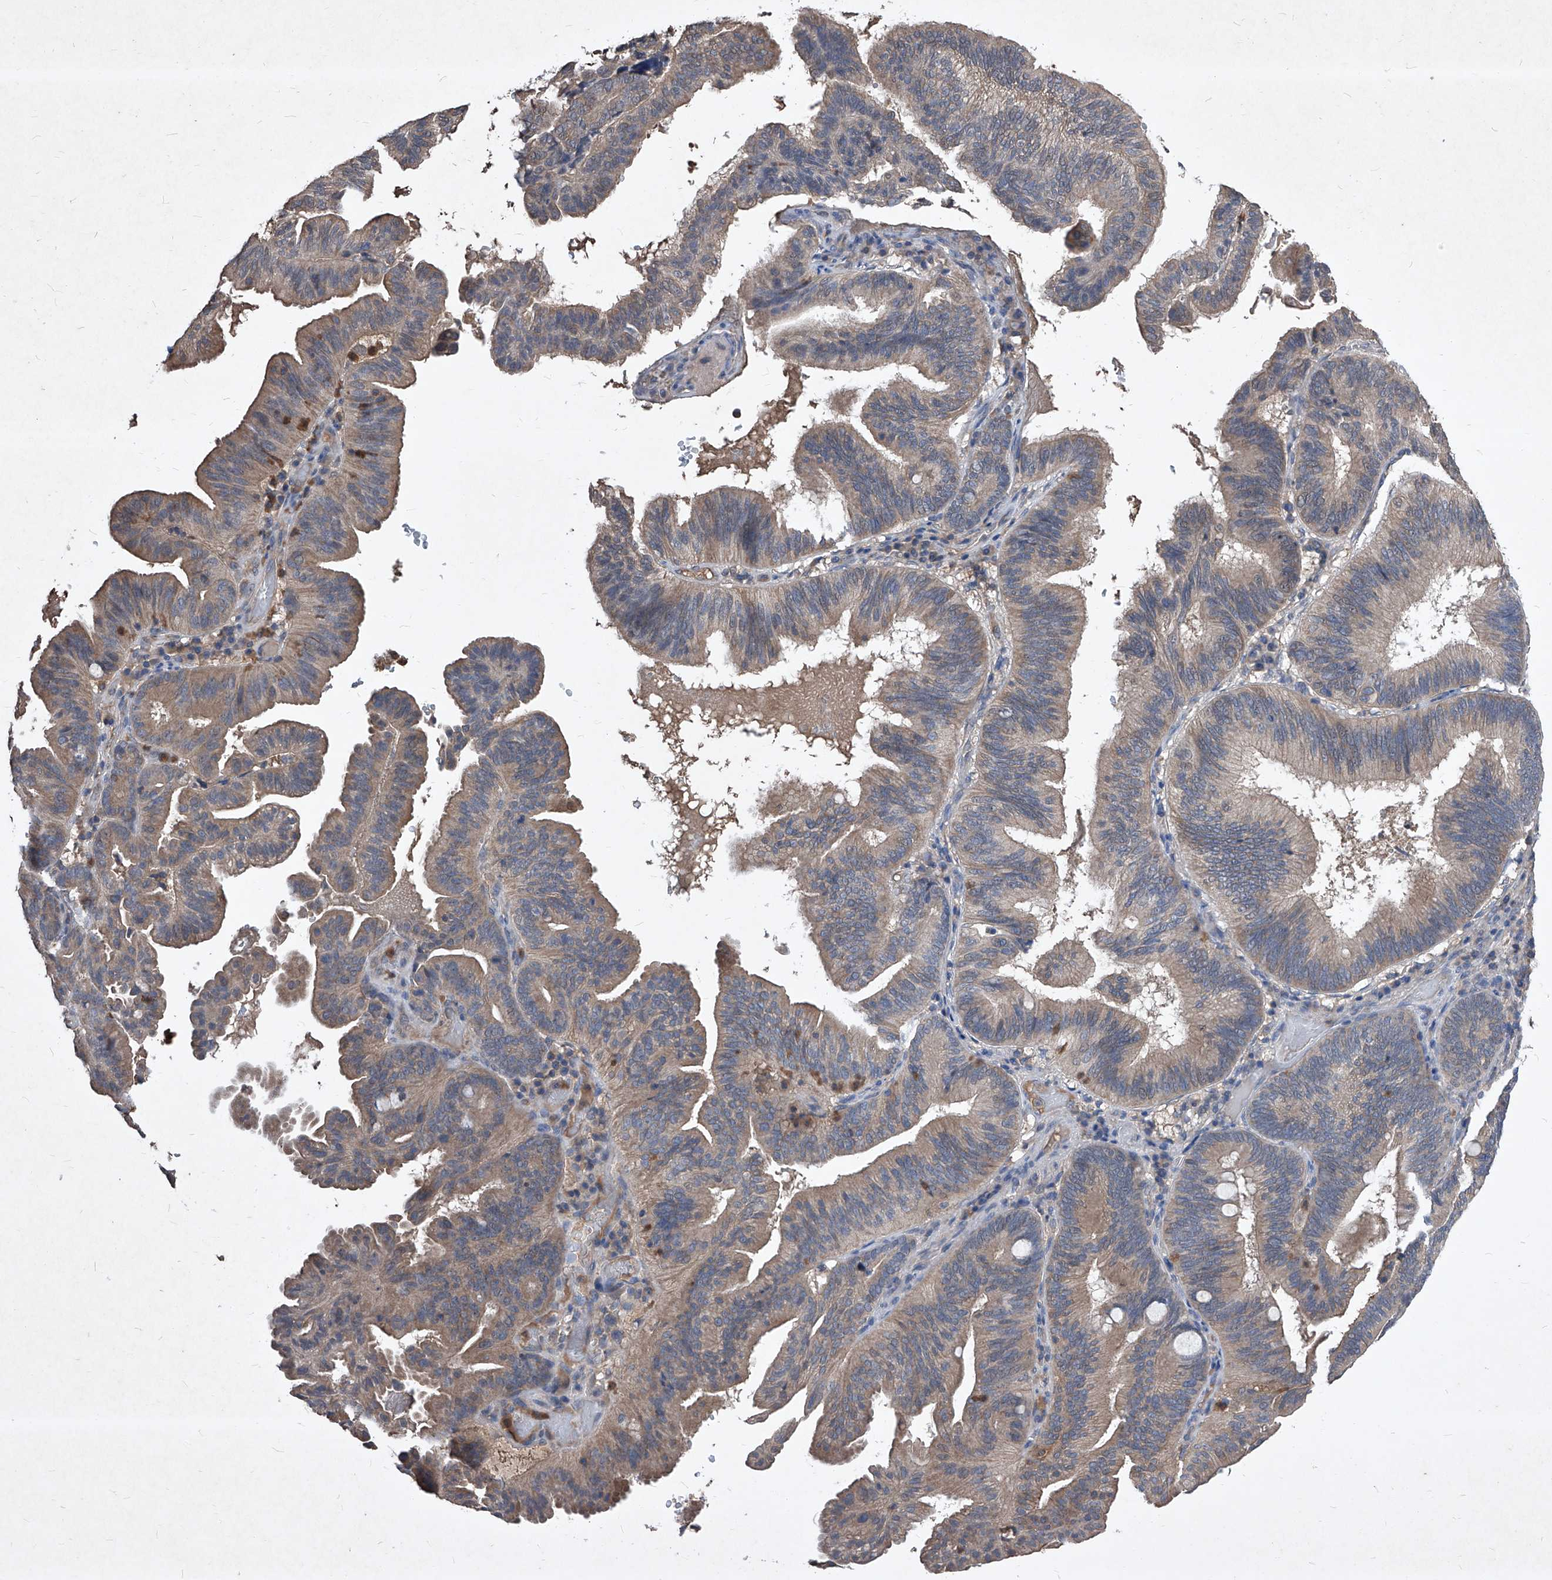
{"staining": {"intensity": "weak", "quantity": ">75%", "location": "cytoplasmic/membranous"}, "tissue": "pancreatic cancer", "cell_type": "Tumor cells", "image_type": "cancer", "snomed": [{"axis": "morphology", "description": "Adenocarcinoma, NOS"}, {"axis": "topography", "description": "Pancreas"}], "caption": "Protein analysis of pancreatic cancer tissue demonstrates weak cytoplasmic/membranous staining in about >75% of tumor cells. The protein of interest is shown in brown color, while the nuclei are stained blue.", "gene": "SYNGR1", "patient": {"sex": "male", "age": 82}}